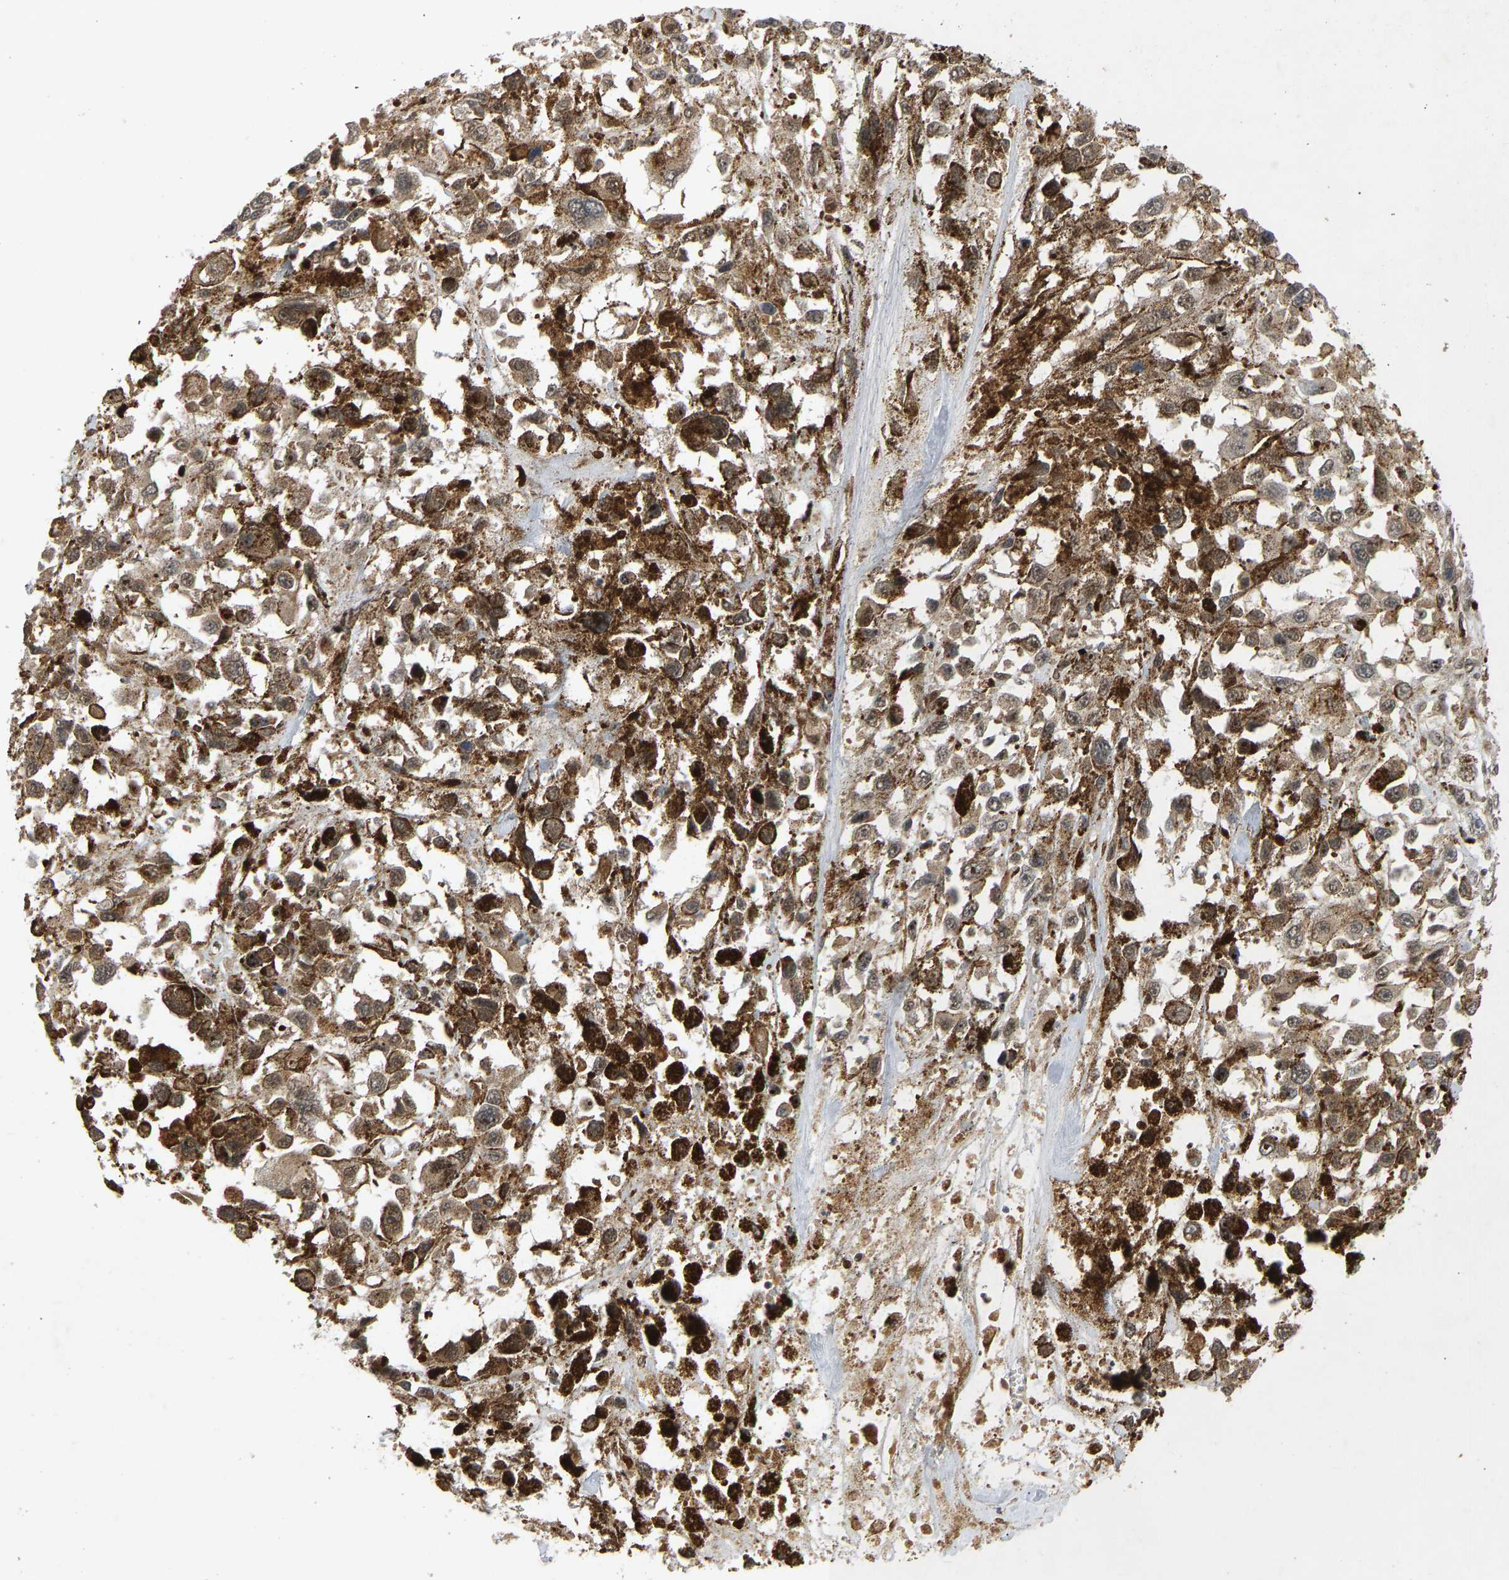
{"staining": {"intensity": "moderate", "quantity": ">75%", "location": "cytoplasmic/membranous"}, "tissue": "melanoma", "cell_type": "Tumor cells", "image_type": "cancer", "snomed": [{"axis": "morphology", "description": "Malignant melanoma, Metastatic site"}, {"axis": "topography", "description": "Lymph node"}], "caption": "A brown stain highlights moderate cytoplasmic/membranous staining of a protein in malignant melanoma (metastatic site) tumor cells.", "gene": "BAG1", "patient": {"sex": "male", "age": 59}}